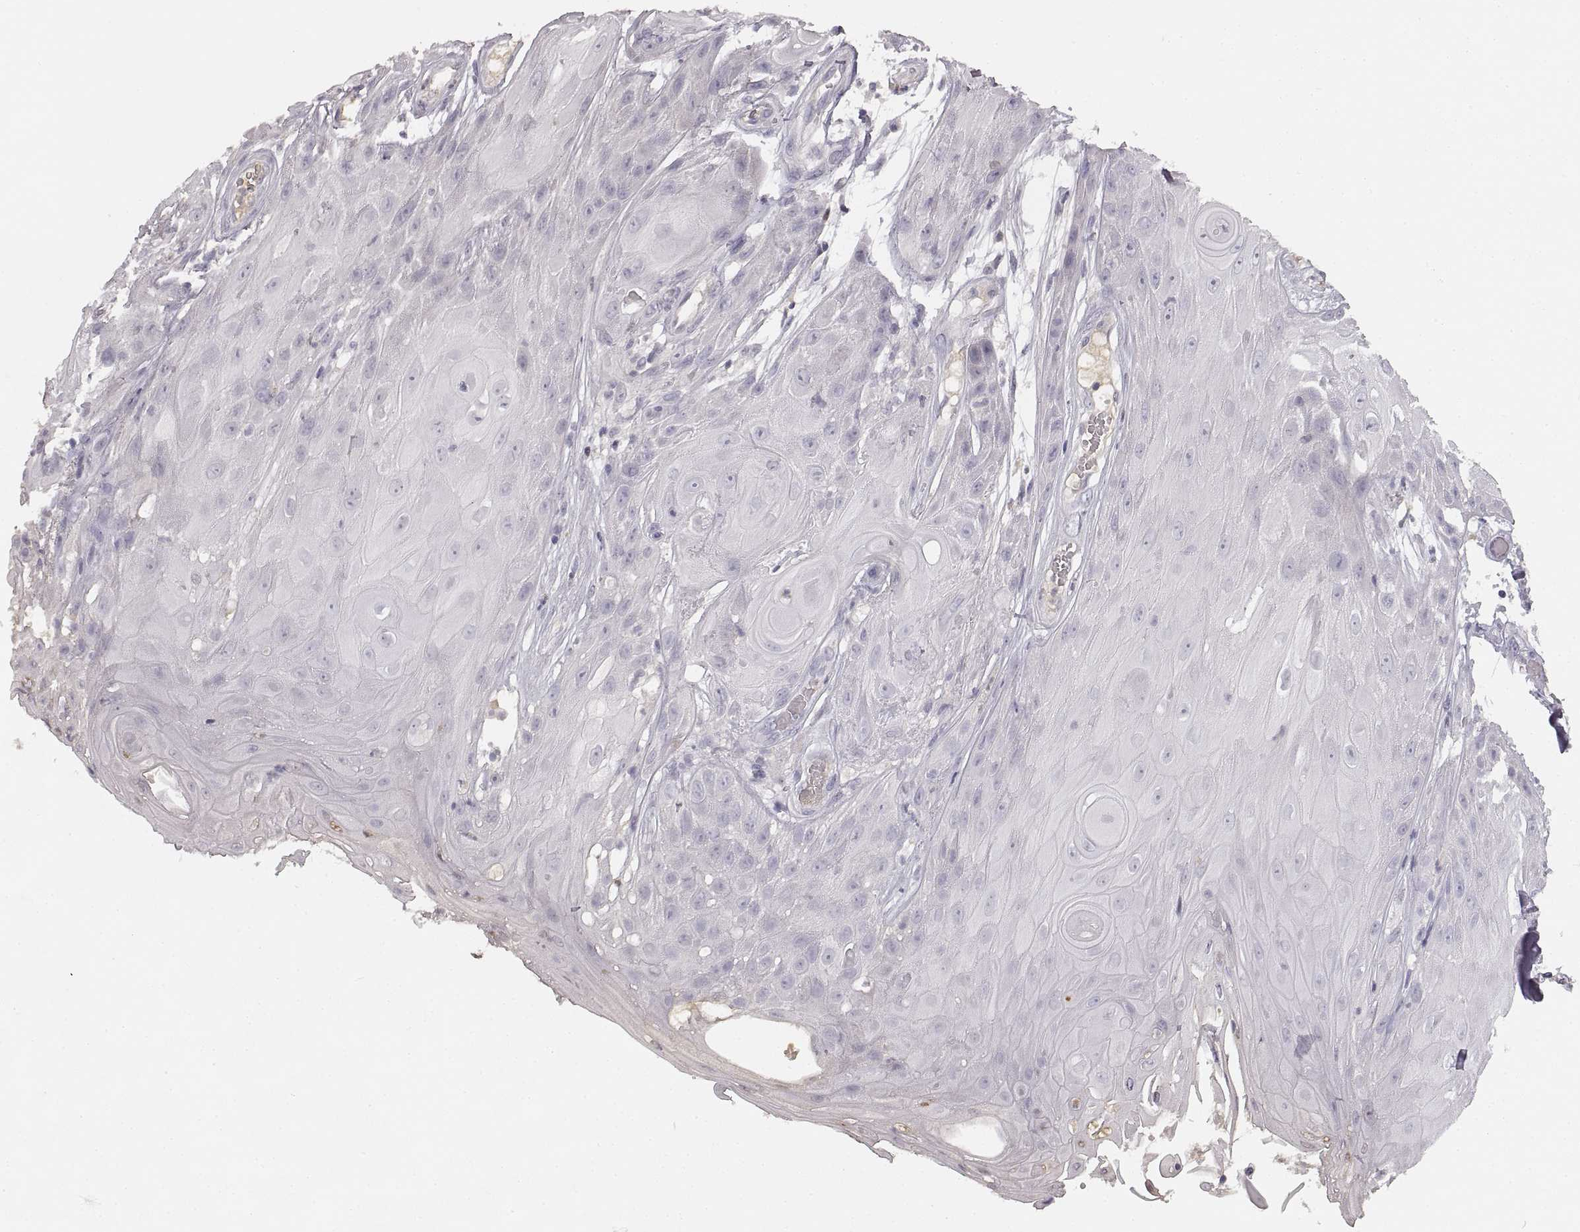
{"staining": {"intensity": "negative", "quantity": "none", "location": "none"}, "tissue": "skin cancer", "cell_type": "Tumor cells", "image_type": "cancer", "snomed": [{"axis": "morphology", "description": "Squamous cell carcinoma, NOS"}, {"axis": "topography", "description": "Skin"}], "caption": "DAB immunohistochemical staining of human skin squamous cell carcinoma exhibits no significant expression in tumor cells.", "gene": "RUNDC3A", "patient": {"sex": "male", "age": 62}}